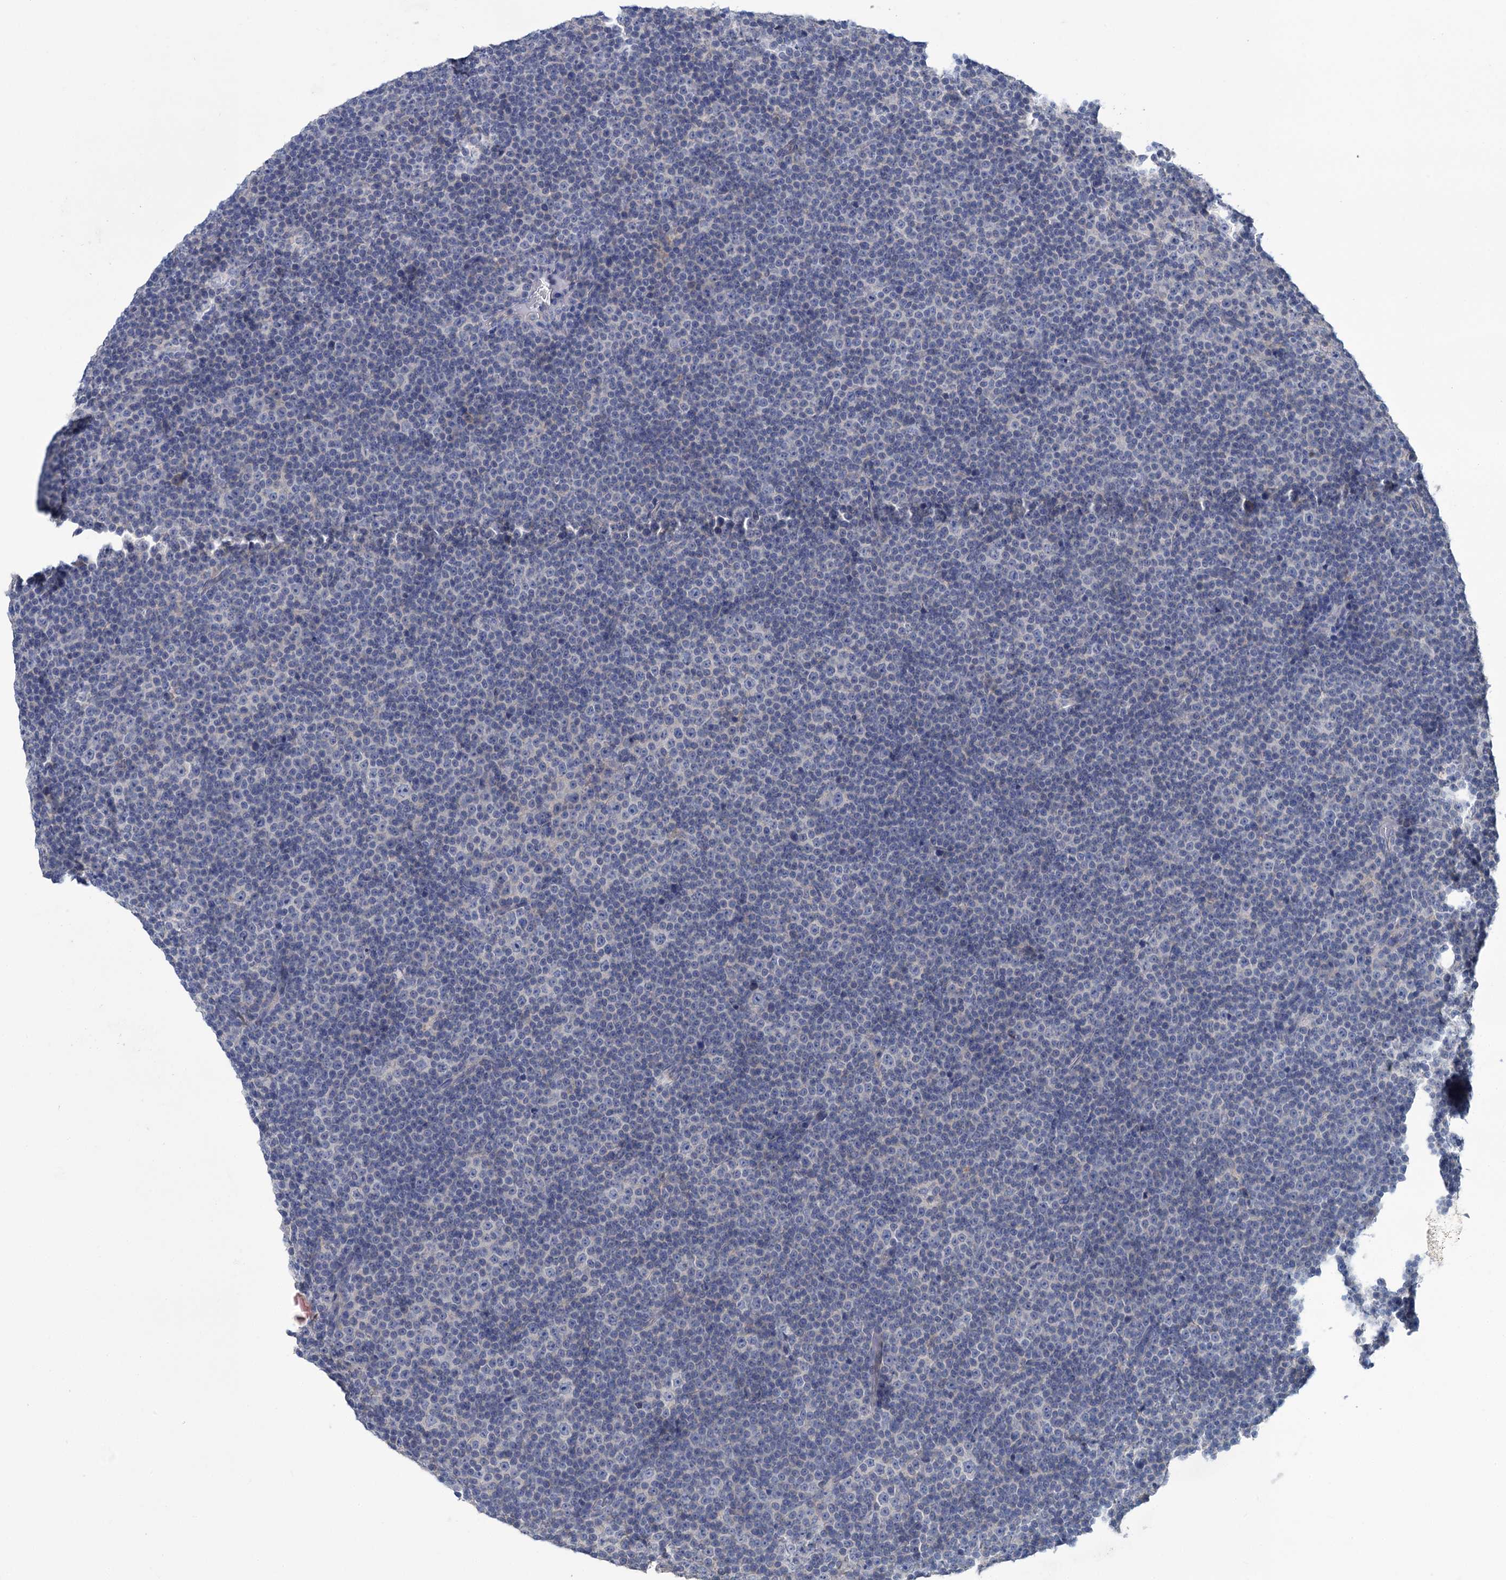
{"staining": {"intensity": "negative", "quantity": "none", "location": "none"}, "tissue": "lymphoma", "cell_type": "Tumor cells", "image_type": "cancer", "snomed": [{"axis": "morphology", "description": "Malignant lymphoma, non-Hodgkin's type, Low grade"}, {"axis": "topography", "description": "Lymph node"}], "caption": "Immunohistochemistry (IHC) of human lymphoma reveals no staining in tumor cells.", "gene": "GSTM2", "patient": {"sex": "female", "age": 67}}